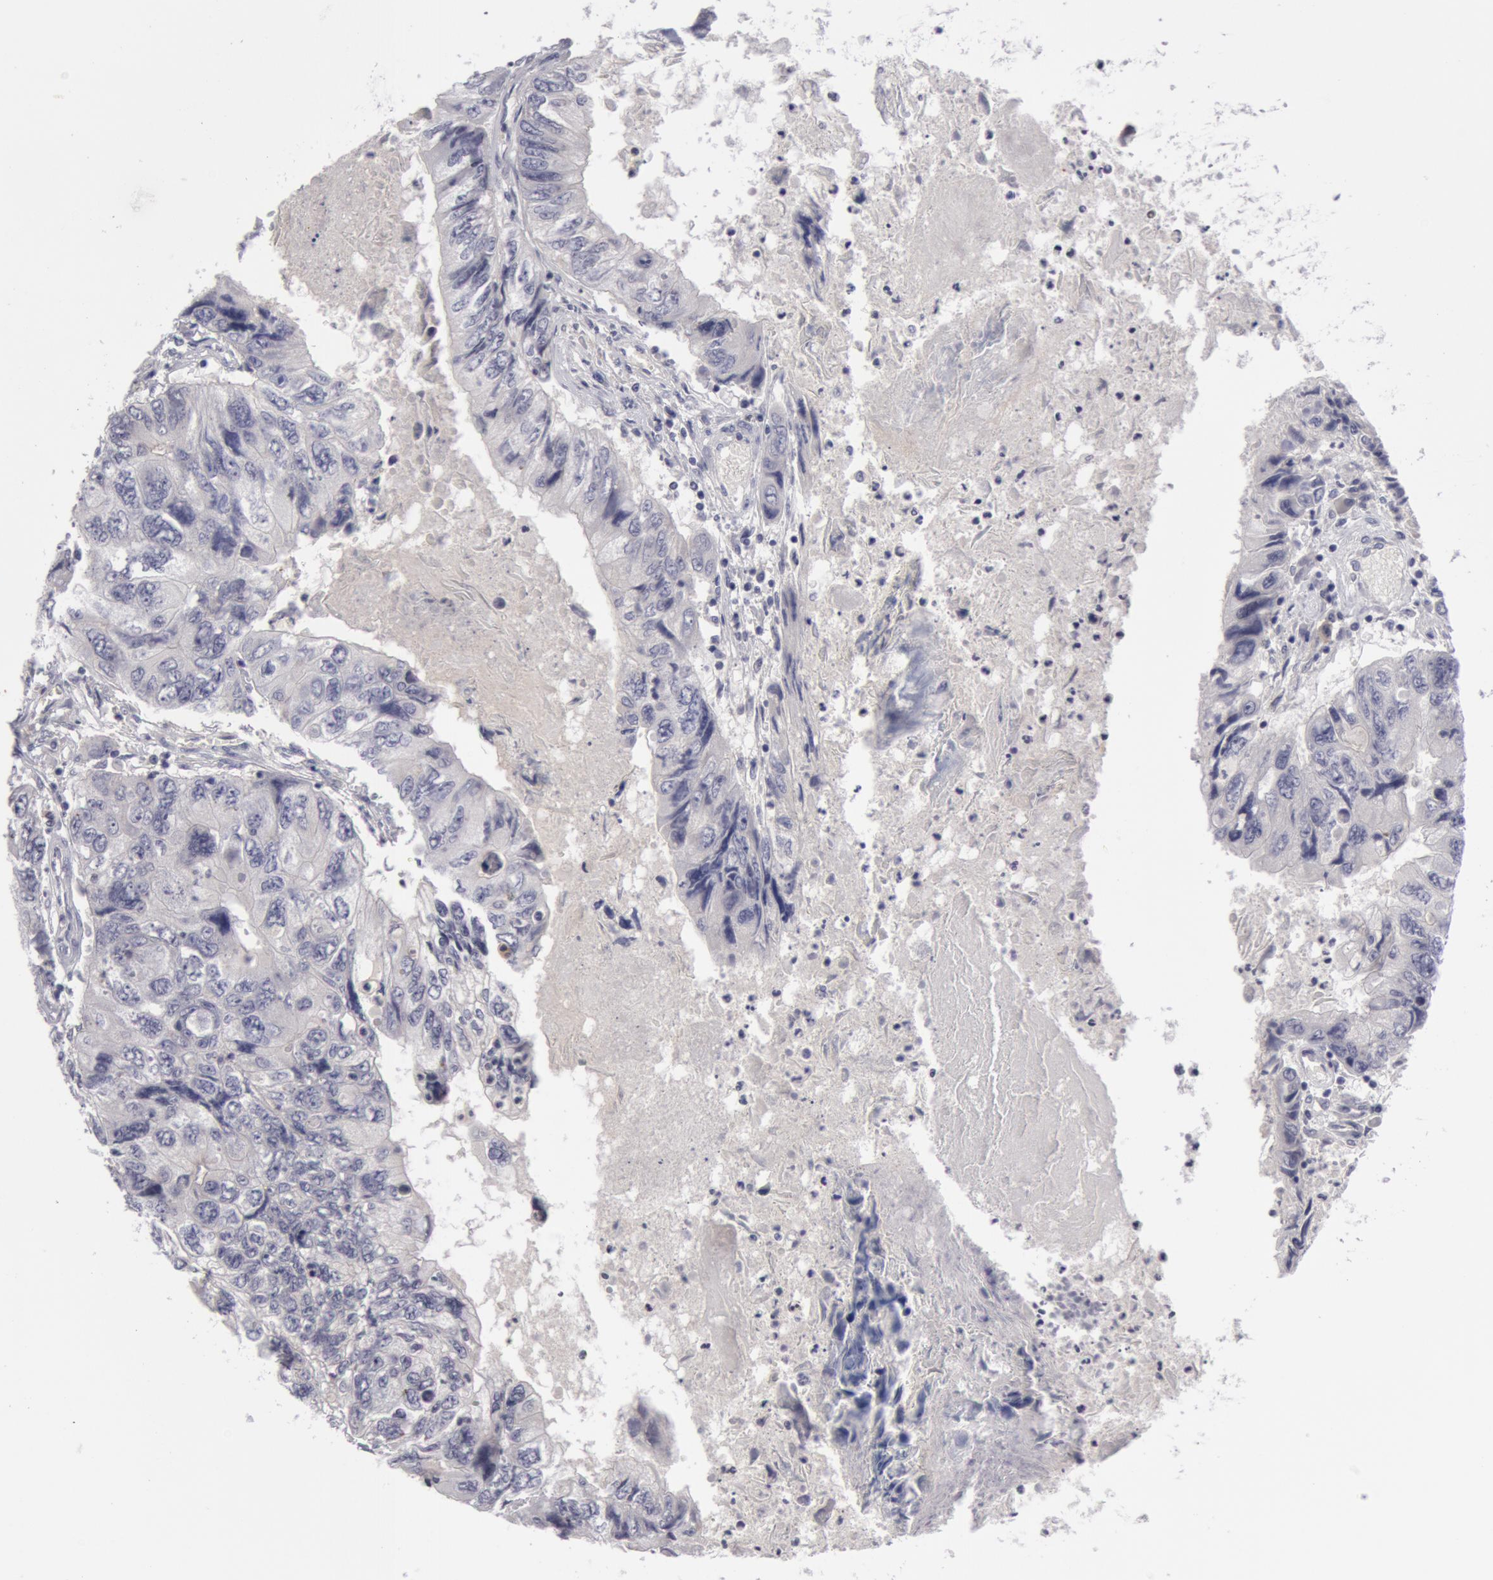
{"staining": {"intensity": "negative", "quantity": "none", "location": "none"}, "tissue": "colorectal cancer", "cell_type": "Tumor cells", "image_type": "cancer", "snomed": [{"axis": "morphology", "description": "Adenocarcinoma, NOS"}, {"axis": "topography", "description": "Rectum"}], "caption": "DAB immunohistochemical staining of human adenocarcinoma (colorectal) shows no significant positivity in tumor cells.", "gene": "NLGN4X", "patient": {"sex": "female", "age": 82}}